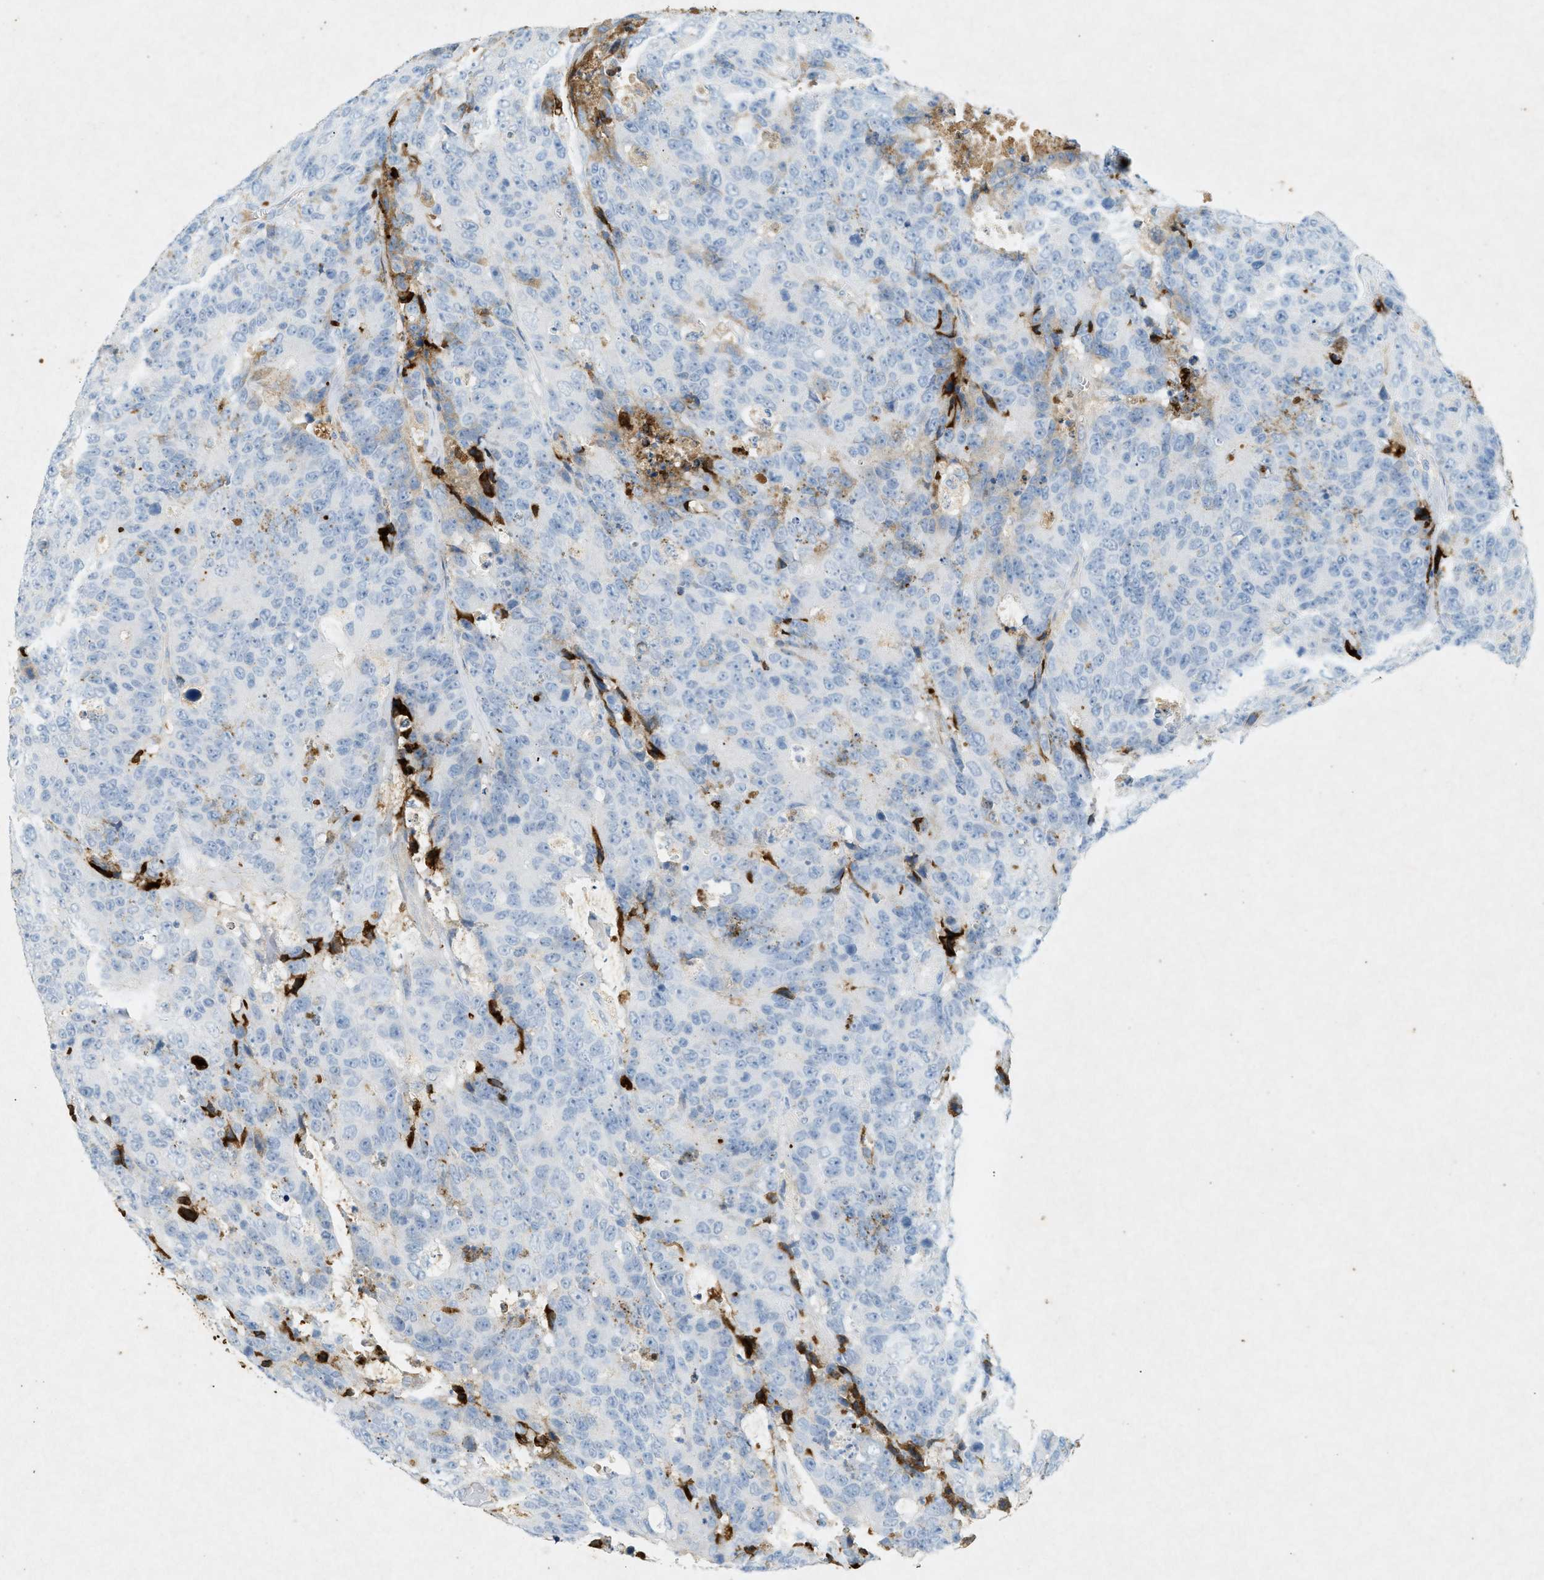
{"staining": {"intensity": "negative", "quantity": "none", "location": "none"}, "tissue": "colorectal cancer", "cell_type": "Tumor cells", "image_type": "cancer", "snomed": [{"axis": "morphology", "description": "Adenocarcinoma, NOS"}, {"axis": "topography", "description": "Colon"}], "caption": "An immunohistochemistry histopathology image of colorectal adenocarcinoma is shown. There is no staining in tumor cells of colorectal adenocarcinoma. Brightfield microscopy of immunohistochemistry (IHC) stained with DAB (brown) and hematoxylin (blue), captured at high magnification.", "gene": "F2", "patient": {"sex": "female", "age": 86}}